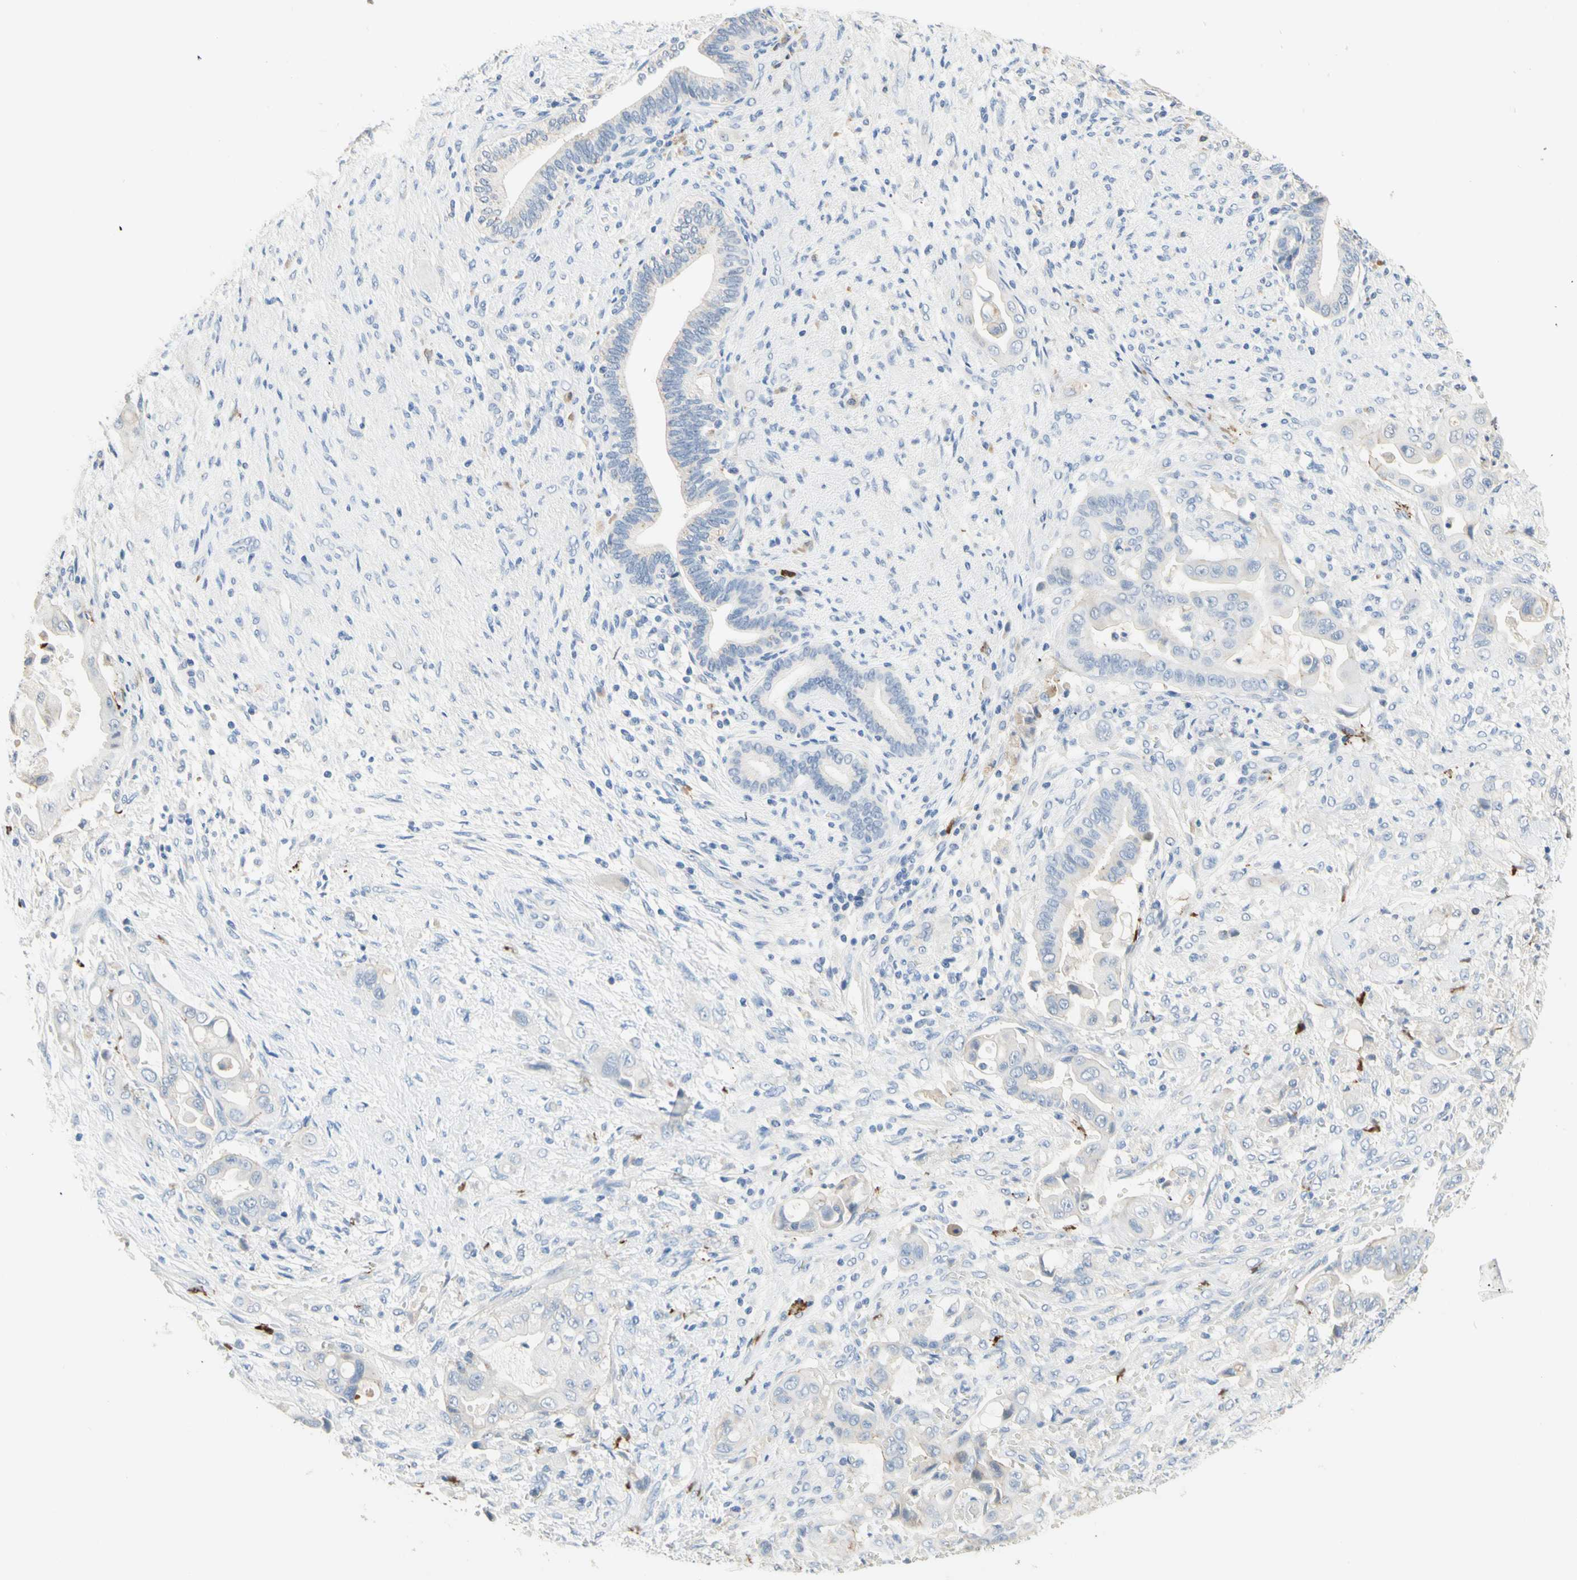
{"staining": {"intensity": "negative", "quantity": "none", "location": "none"}, "tissue": "liver cancer", "cell_type": "Tumor cells", "image_type": "cancer", "snomed": [{"axis": "morphology", "description": "Cholangiocarcinoma"}, {"axis": "topography", "description": "Liver"}], "caption": "Photomicrograph shows no protein staining in tumor cells of liver cancer (cholangiocarcinoma) tissue. (DAB (3,3'-diaminobenzidine) IHC visualized using brightfield microscopy, high magnification).", "gene": "NECTIN4", "patient": {"sex": "female", "age": 61}}